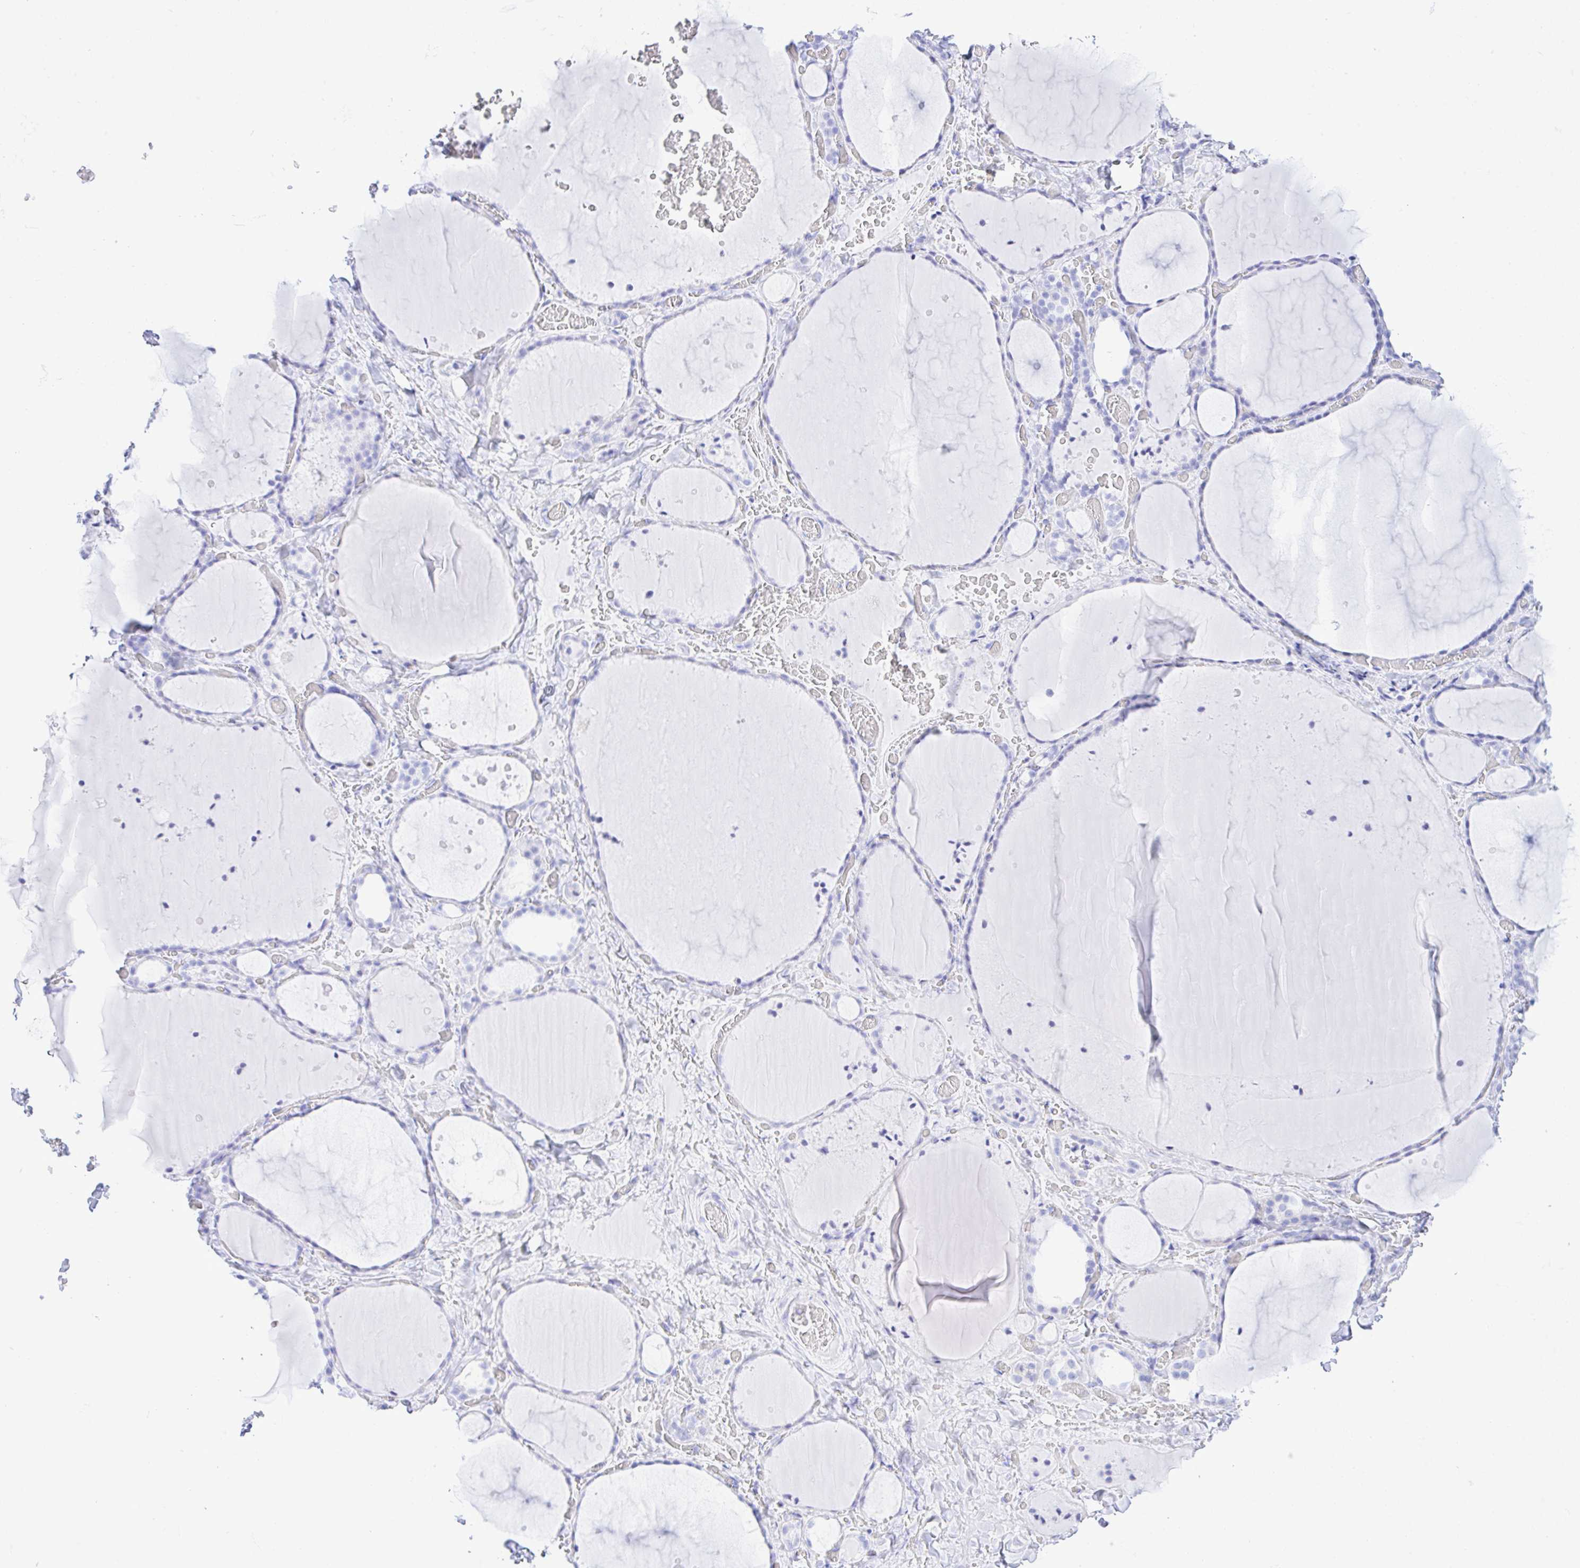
{"staining": {"intensity": "negative", "quantity": "none", "location": "none"}, "tissue": "thyroid gland", "cell_type": "Glandular cells", "image_type": "normal", "snomed": [{"axis": "morphology", "description": "Normal tissue, NOS"}, {"axis": "topography", "description": "Thyroid gland"}], "caption": "This is an immunohistochemistry image of unremarkable thyroid gland. There is no expression in glandular cells.", "gene": "SELENOV", "patient": {"sex": "female", "age": 36}}